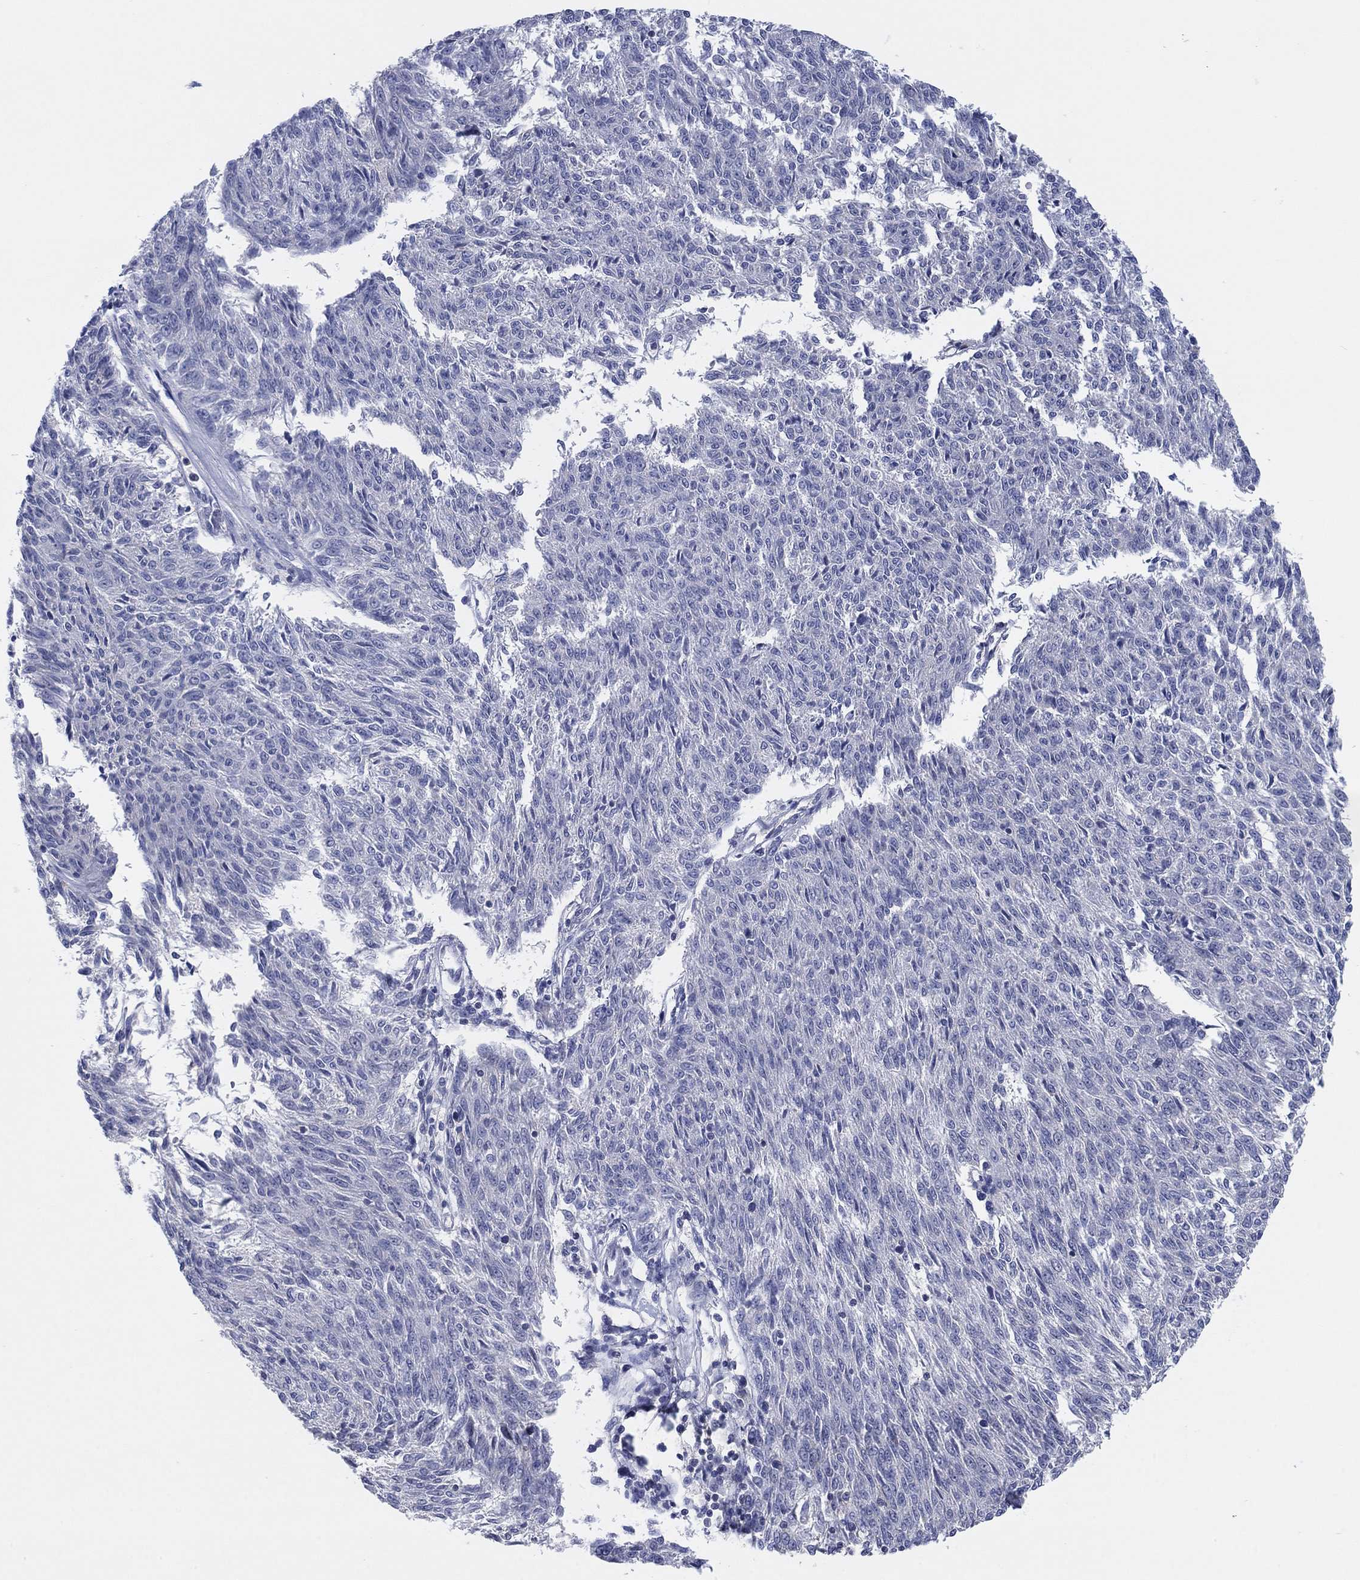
{"staining": {"intensity": "negative", "quantity": "none", "location": "none"}, "tissue": "melanoma", "cell_type": "Tumor cells", "image_type": "cancer", "snomed": [{"axis": "morphology", "description": "Malignant melanoma, NOS"}, {"axis": "topography", "description": "Skin"}], "caption": "Melanoma was stained to show a protein in brown. There is no significant expression in tumor cells.", "gene": "FER1L6", "patient": {"sex": "female", "age": 72}}